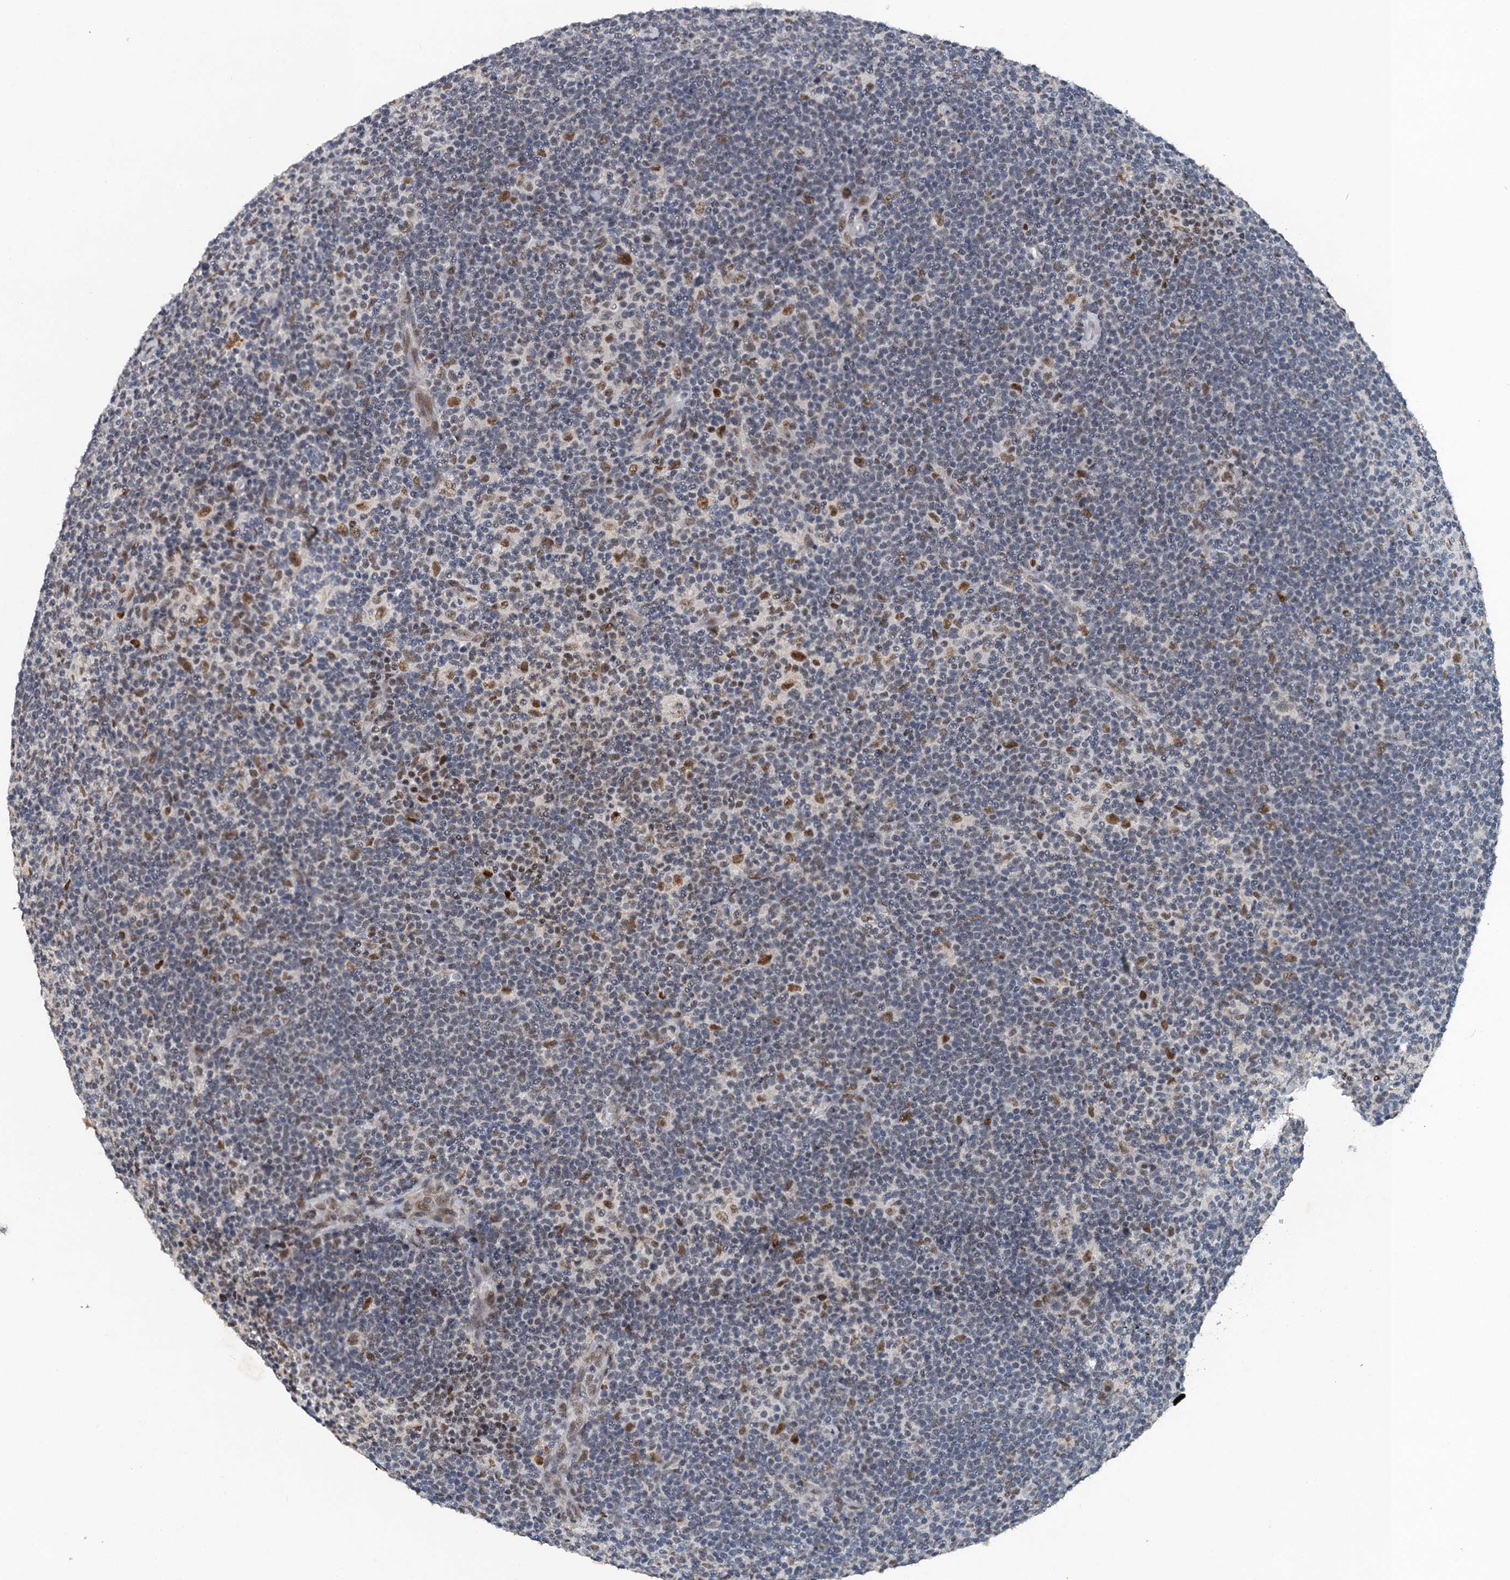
{"staining": {"intensity": "moderate", "quantity": ">75%", "location": "nuclear"}, "tissue": "lymphoma", "cell_type": "Tumor cells", "image_type": "cancer", "snomed": [{"axis": "morphology", "description": "Hodgkin's disease, NOS"}, {"axis": "topography", "description": "Lymph node"}], "caption": "Hodgkin's disease stained with IHC exhibits moderate nuclear staining in approximately >75% of tumor cells.", "gene": "CSTF3", "patient": {"sex": "female", "age": 57}}